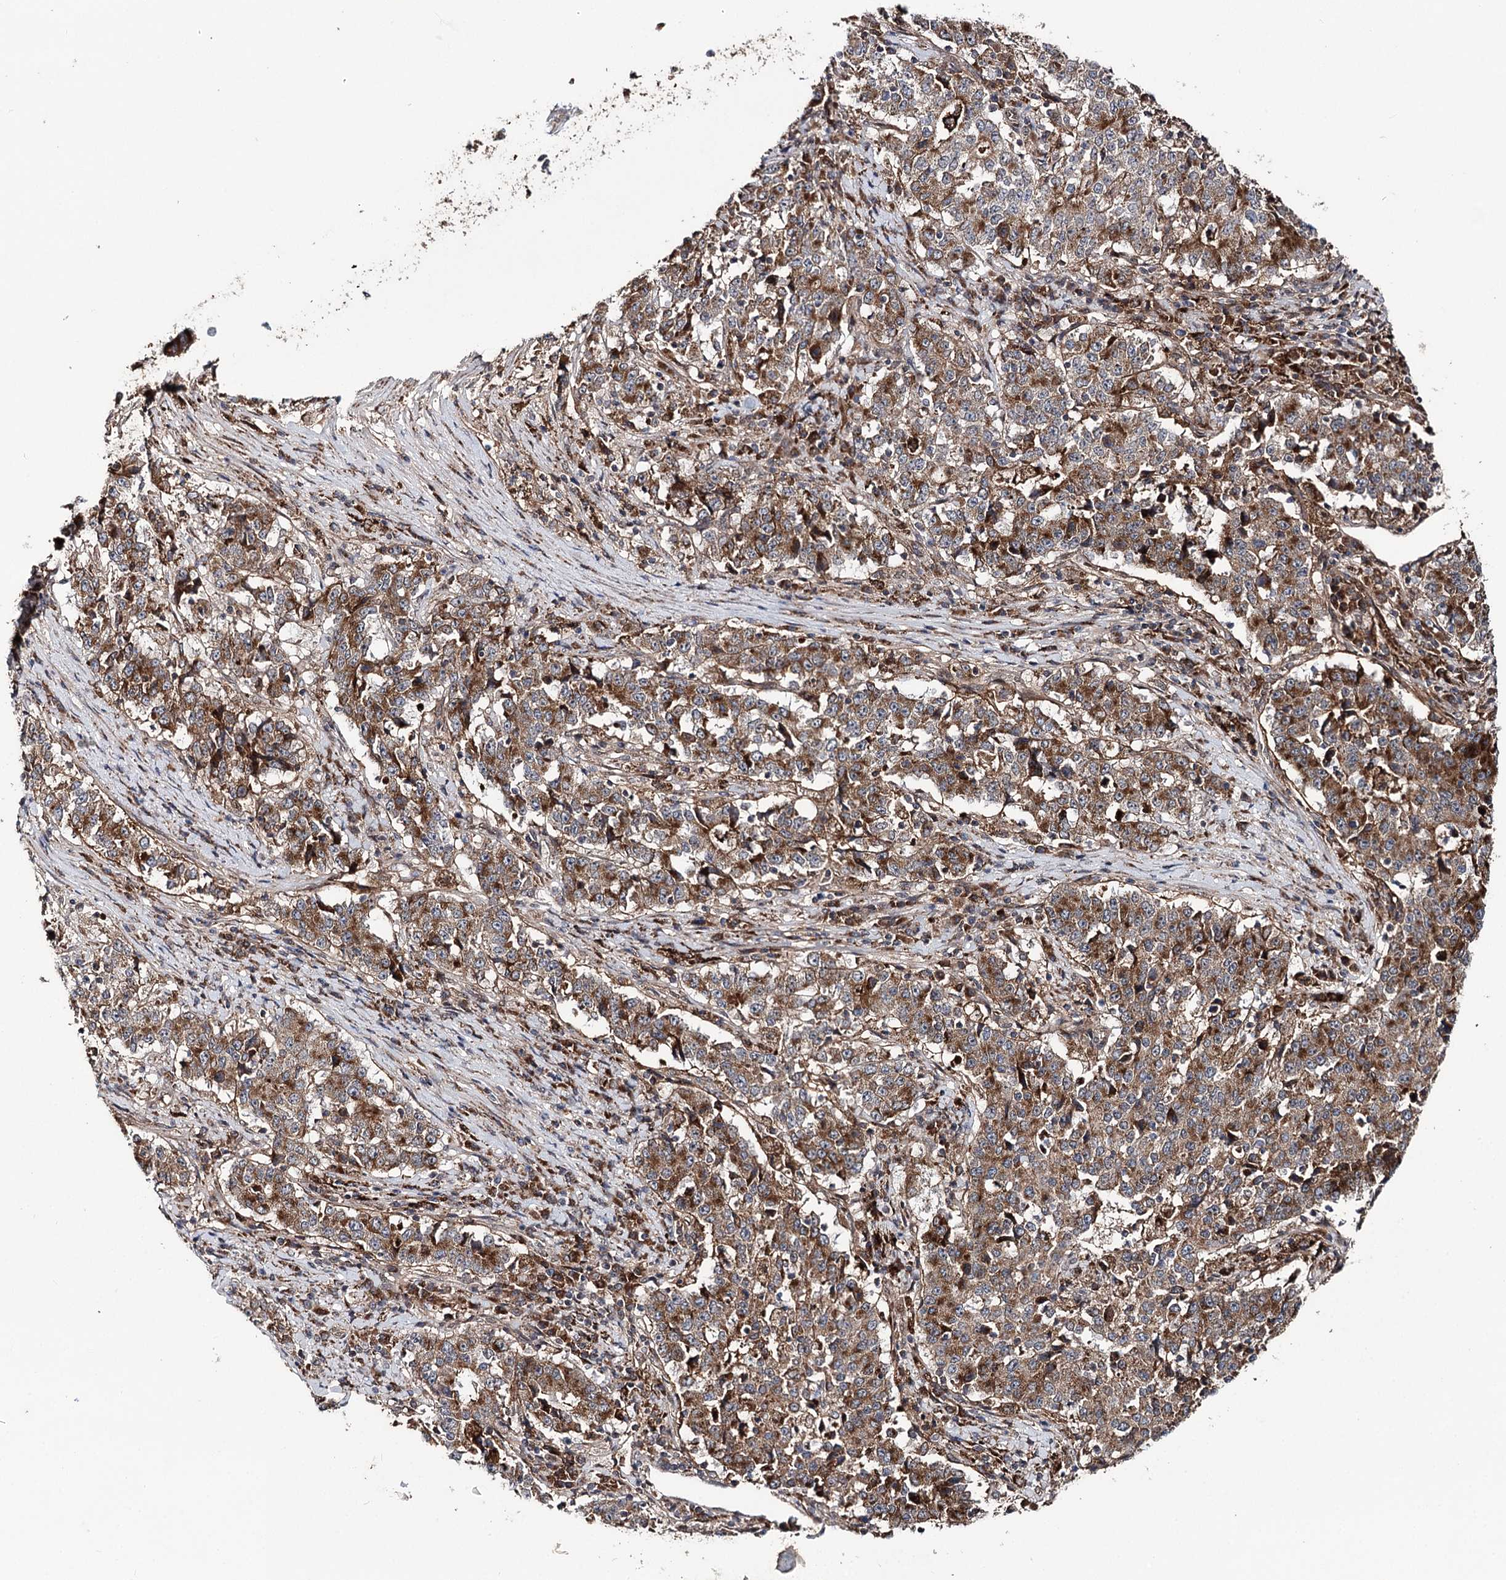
{"staining": {"intensity": "moderate", "quantity": "25%-75%", "location": "cytoplasmic/membranous"}, "tissue": "stomach cancer", "cell_type": "Tumor cells", "image_type": "cancer", "snomed": [{"axis": "morphology", "description": "Adenocarcinoma, NOS"}, {"axis": "topography", "description": "Stomach"}], "caption": "Approximately 25%-75% of tumor cells in adenocarcinoma (stomach) show moderate cytoplasmic/membranous protein positivity as visualized by brown immunohistochemical staining.", "gene": "MSANTD2", "patient": {"sex": "male", "age": 59}}